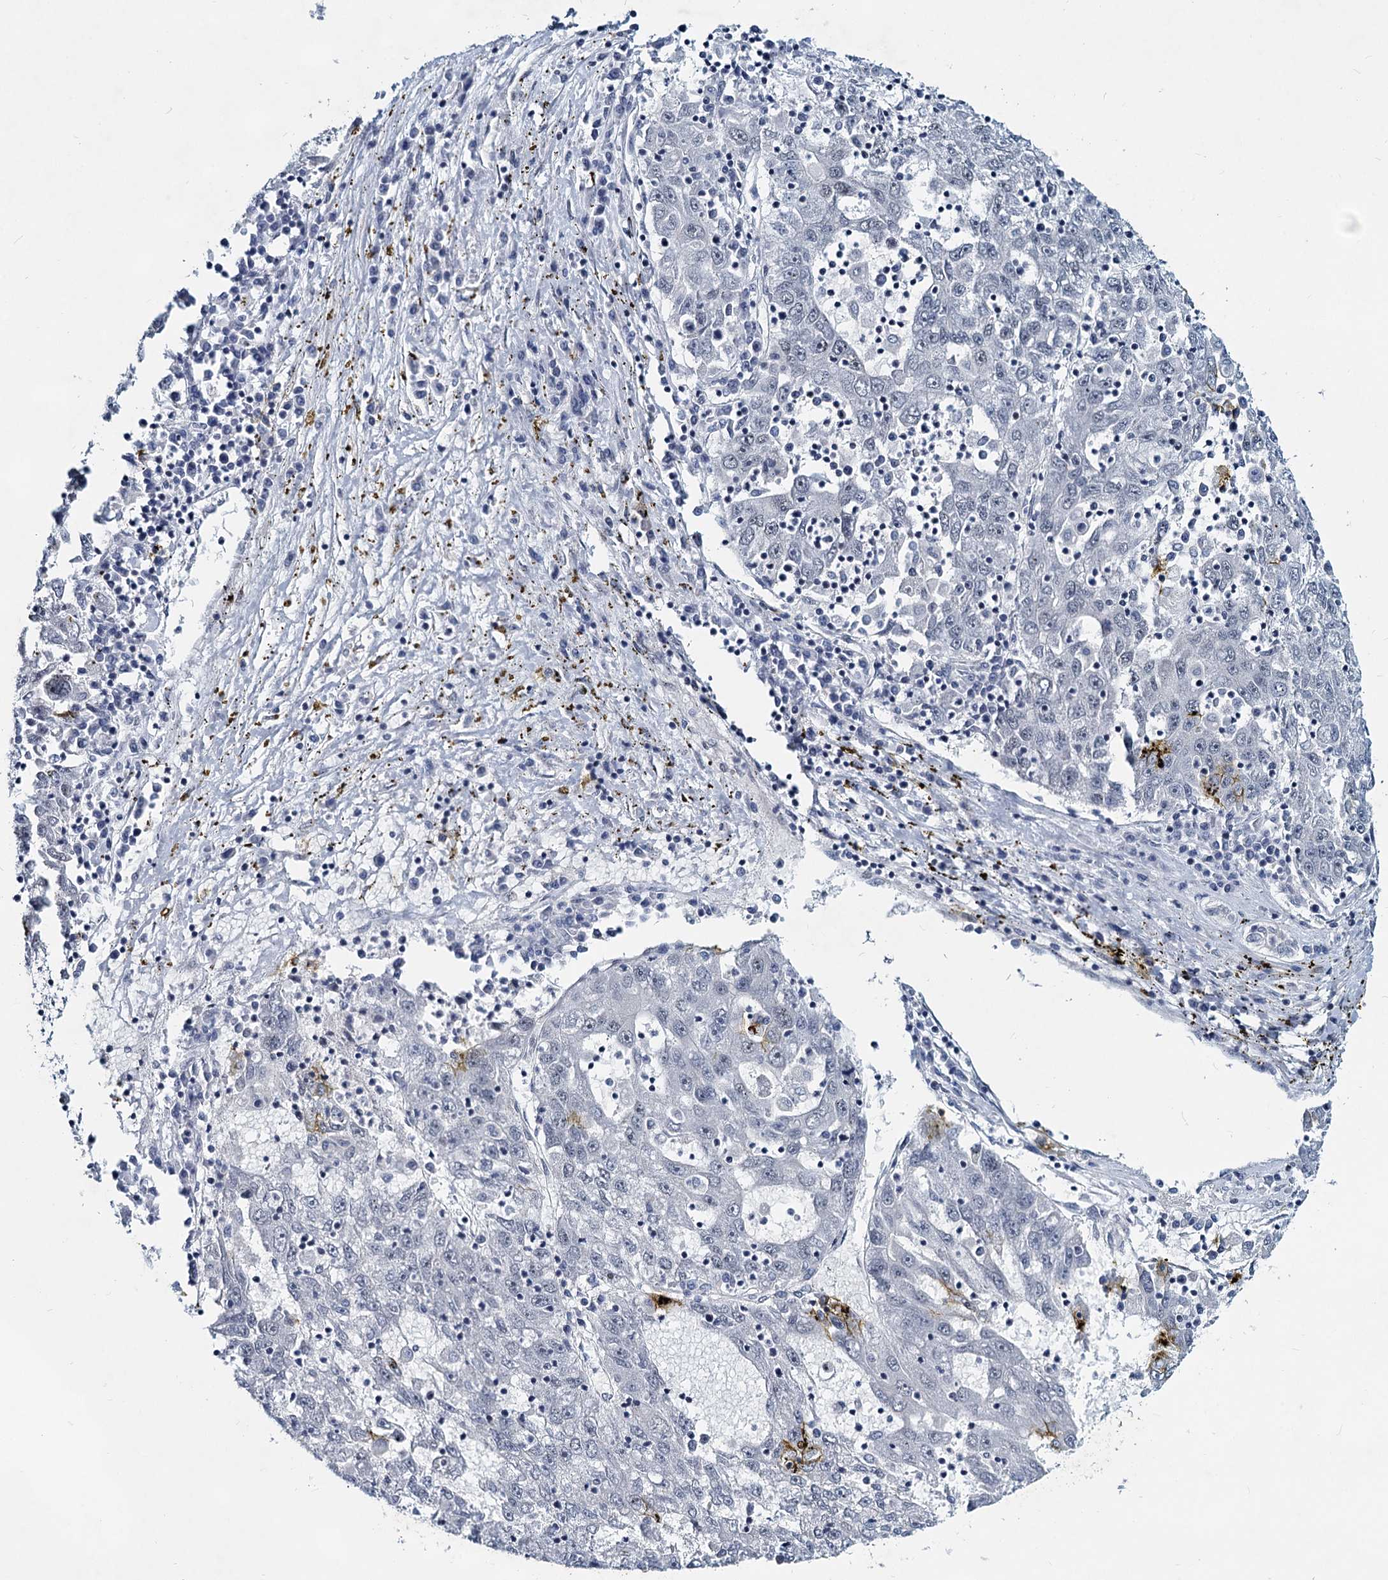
{"staining": {"intensity": "negative", "quantity": "none", "location": "none"}, "tissue": "liver cancer", "cell_type": "Tumor cells", "image_type": "cancer", "snomed": [{"axis": "morphology", "description": "Carcinoma, Hepatocellular, NOS"}, {"axis": "topography", "description": "Liver"}], "caption": "This is a photomicrograph of immunohistochemistry staining of liver hepatocellular carcinoma, which shows no expression in tumor cells. Brightfield microscopy of immunohistochemistry stained with DAB (brown) and hematoxylin (blue), captured at high magnification.", "gene": "METTL14", "patient": {"sex": "male", "age": 49}}